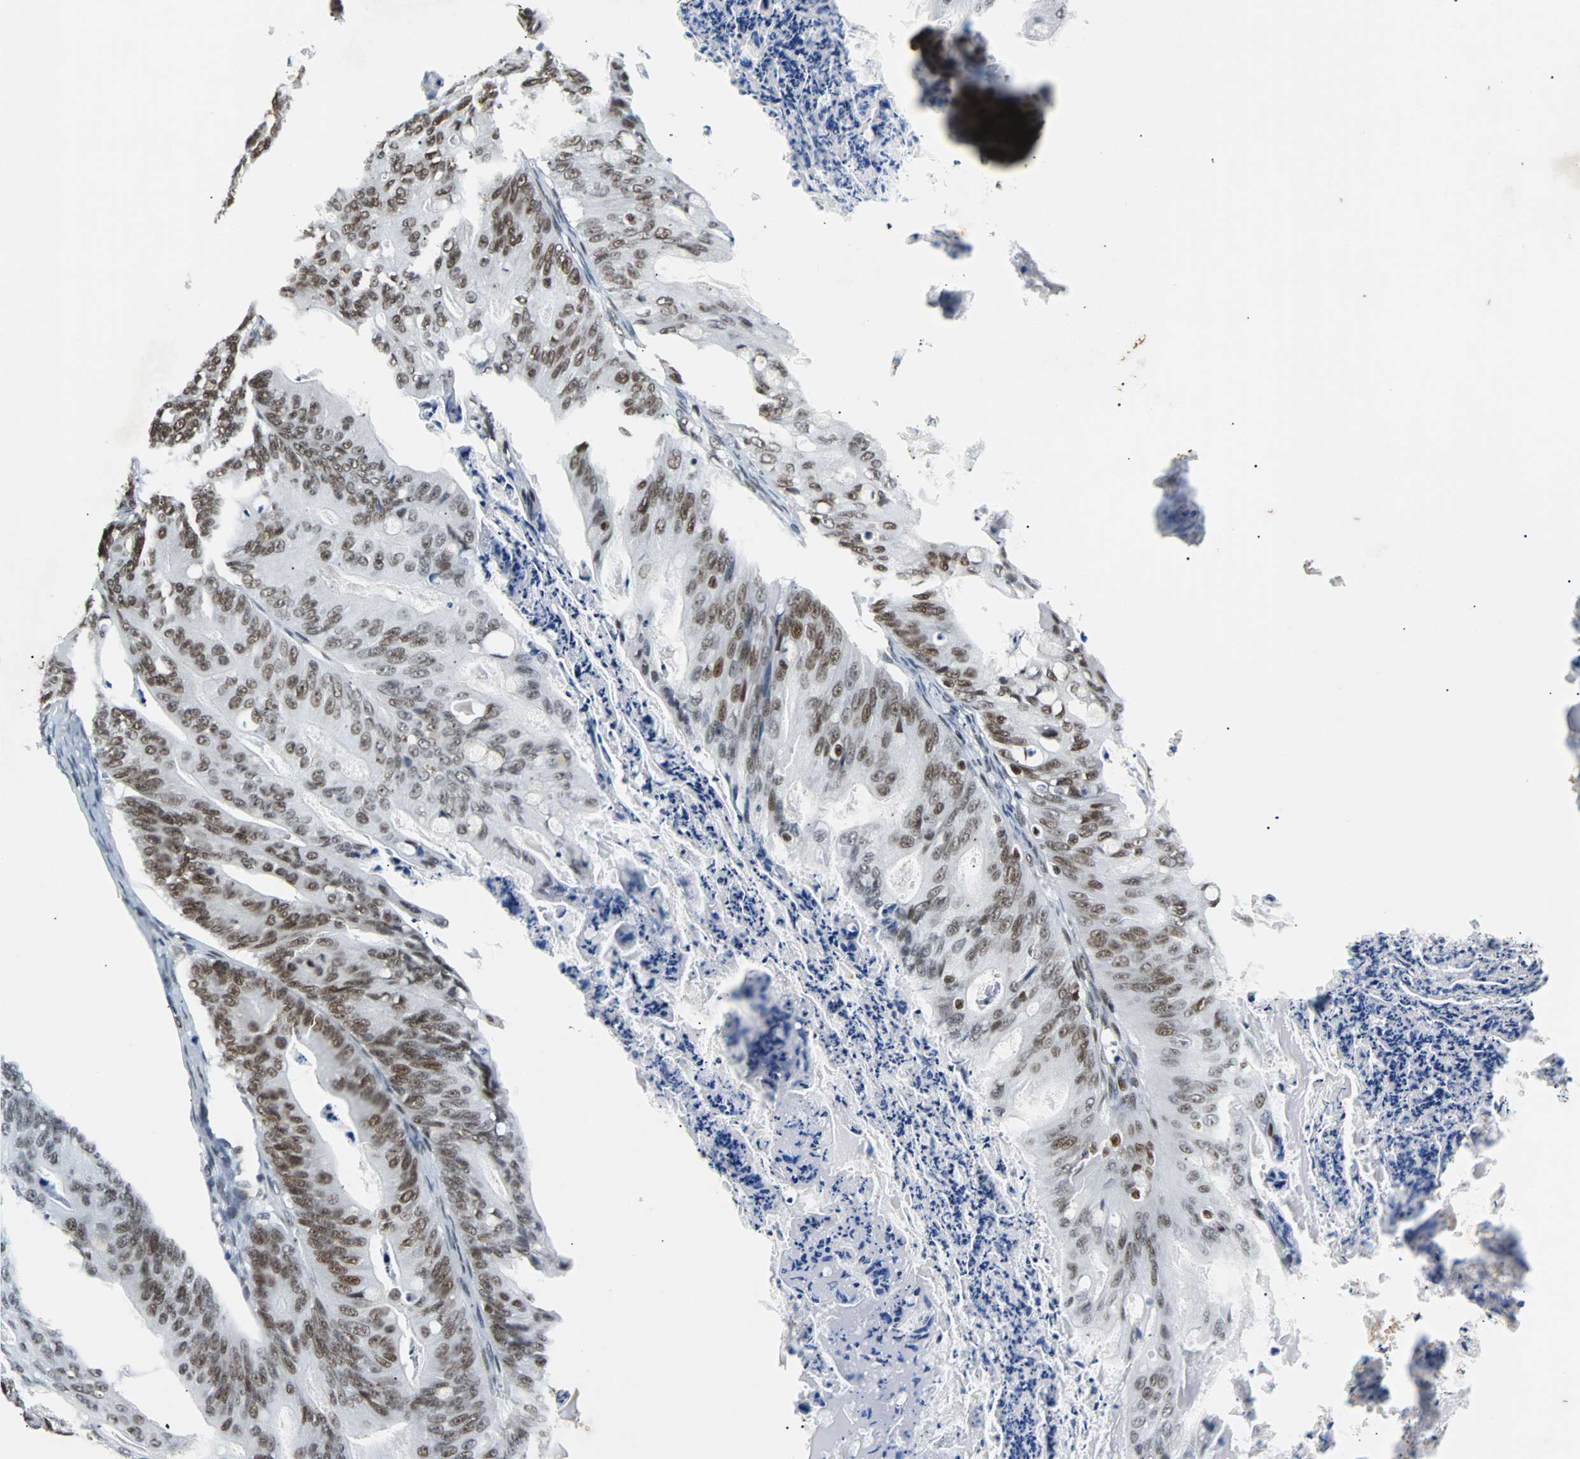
{"staining": {"intensity": "moderate", "quantity": ">75%", "location": "nuclear"}, "tissue": "ovarian cancer", "cell_type": "Tumor cells", "image_type": "cancer", "snomed": [{"axis": "morphology", "description": "Cystadenocarcinoma, mucinous, NOS"}, {"axis": "topography", "description": "Ovary"}], "caption": "A brown stain highlights moderate nuclear positivity of a protein in human mucinous cystadenocarcinoma (ovarian) tumor cells. The protein is stained brown, and the nuclei are stained in blue (DAB (3,3'-diaminobenzidine) IHC with brightfield microscopy, high magnification).", "gene": "GATAD2A", "patient": {"sex": "female", "age": 36}}